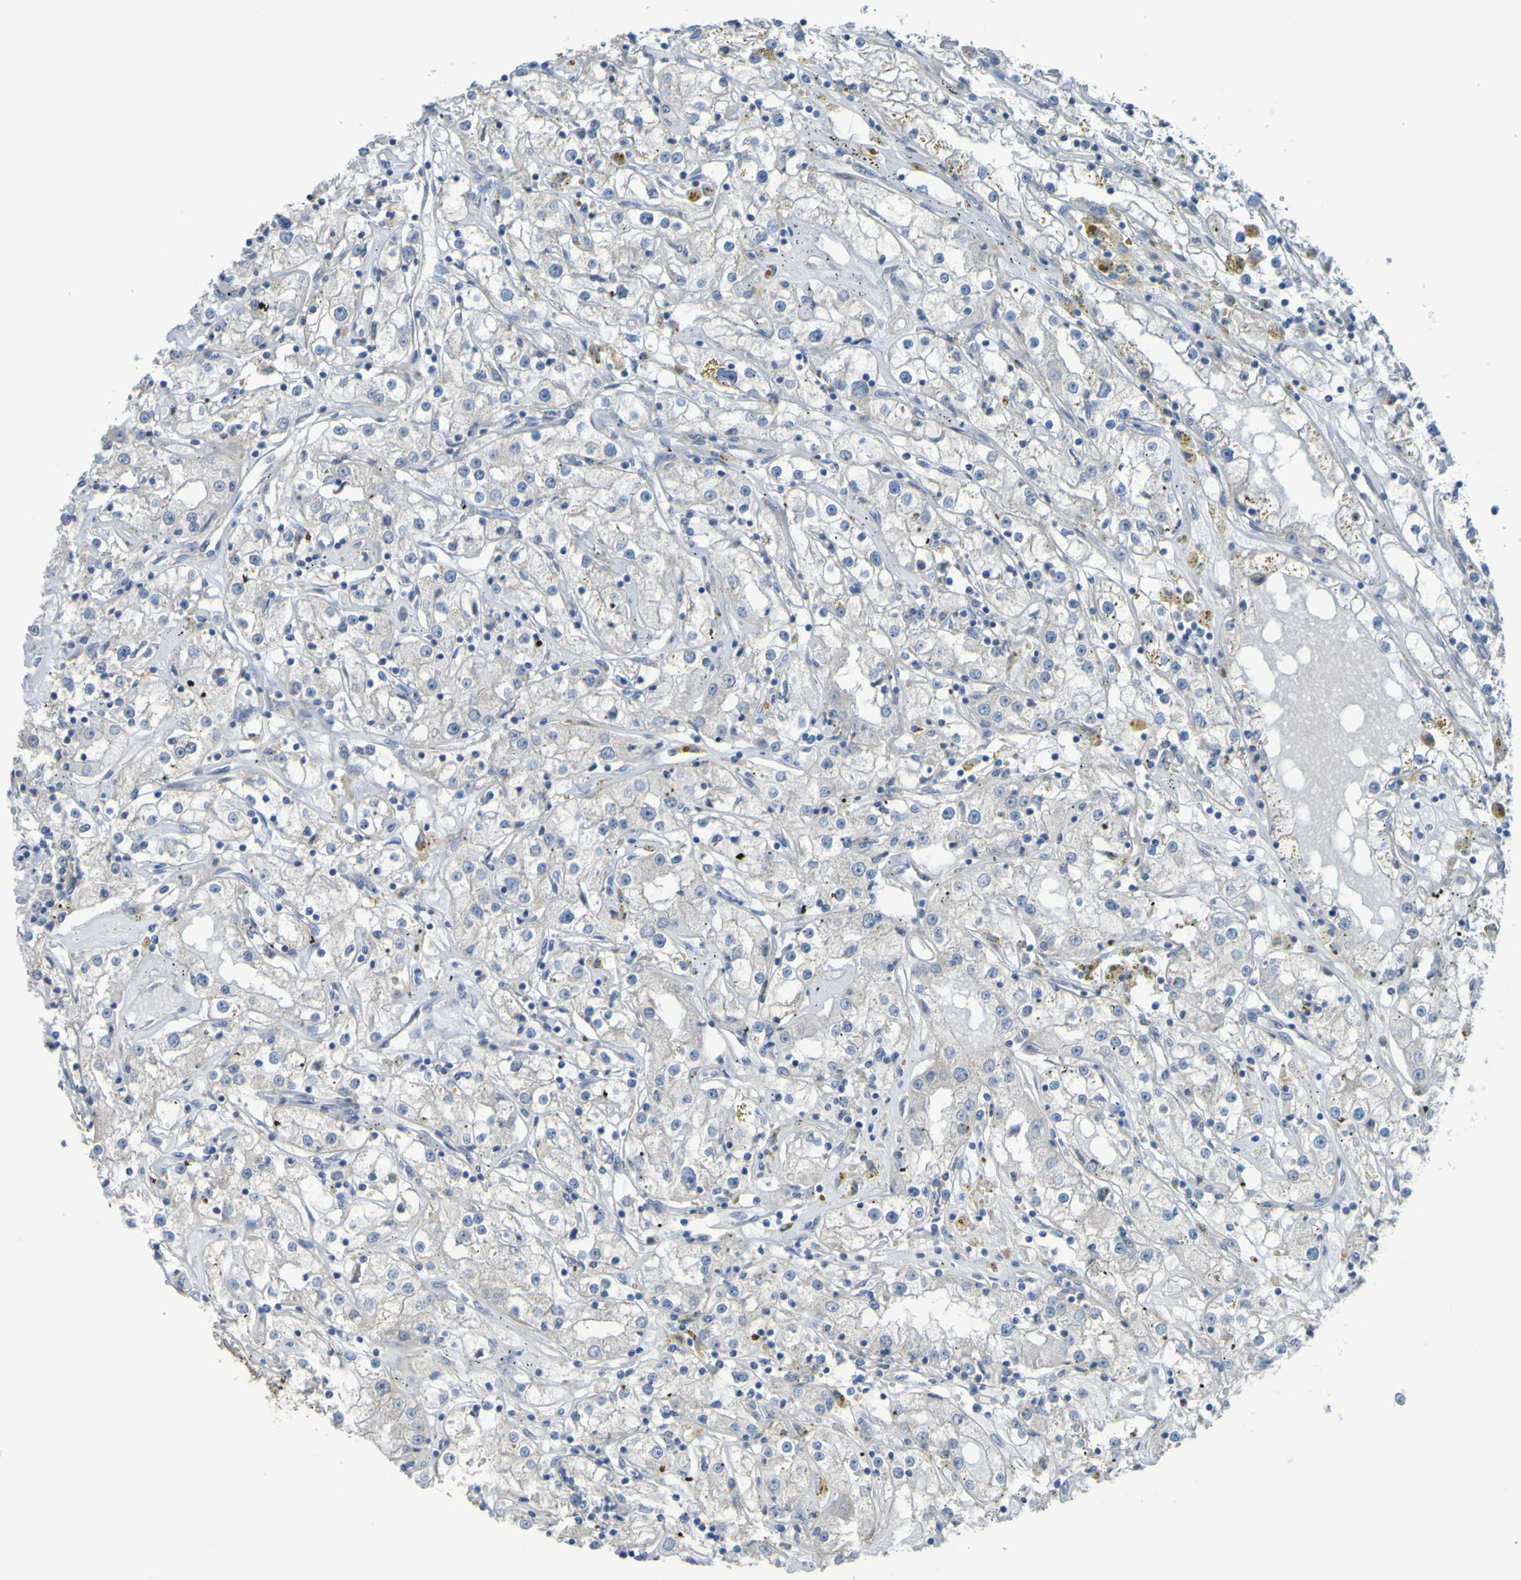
{"staining": {"intensity": "negative", "quantity": "none", "location": "none"}, "tissue": "renal cancer", "cell_type": "Tumor cells", "image_type": "cancer", "snomed": [{"axis": "morphology", "description": "Adenocarcinoma, NOS"}, {"axis": "topography", "description": "Kidney"}], "caption": "Micrograph shows no protein expression in tumor cells of renal cancer tissue.", "gene": "NPRL3", "patient": {"sex": "male", "age": 56}}